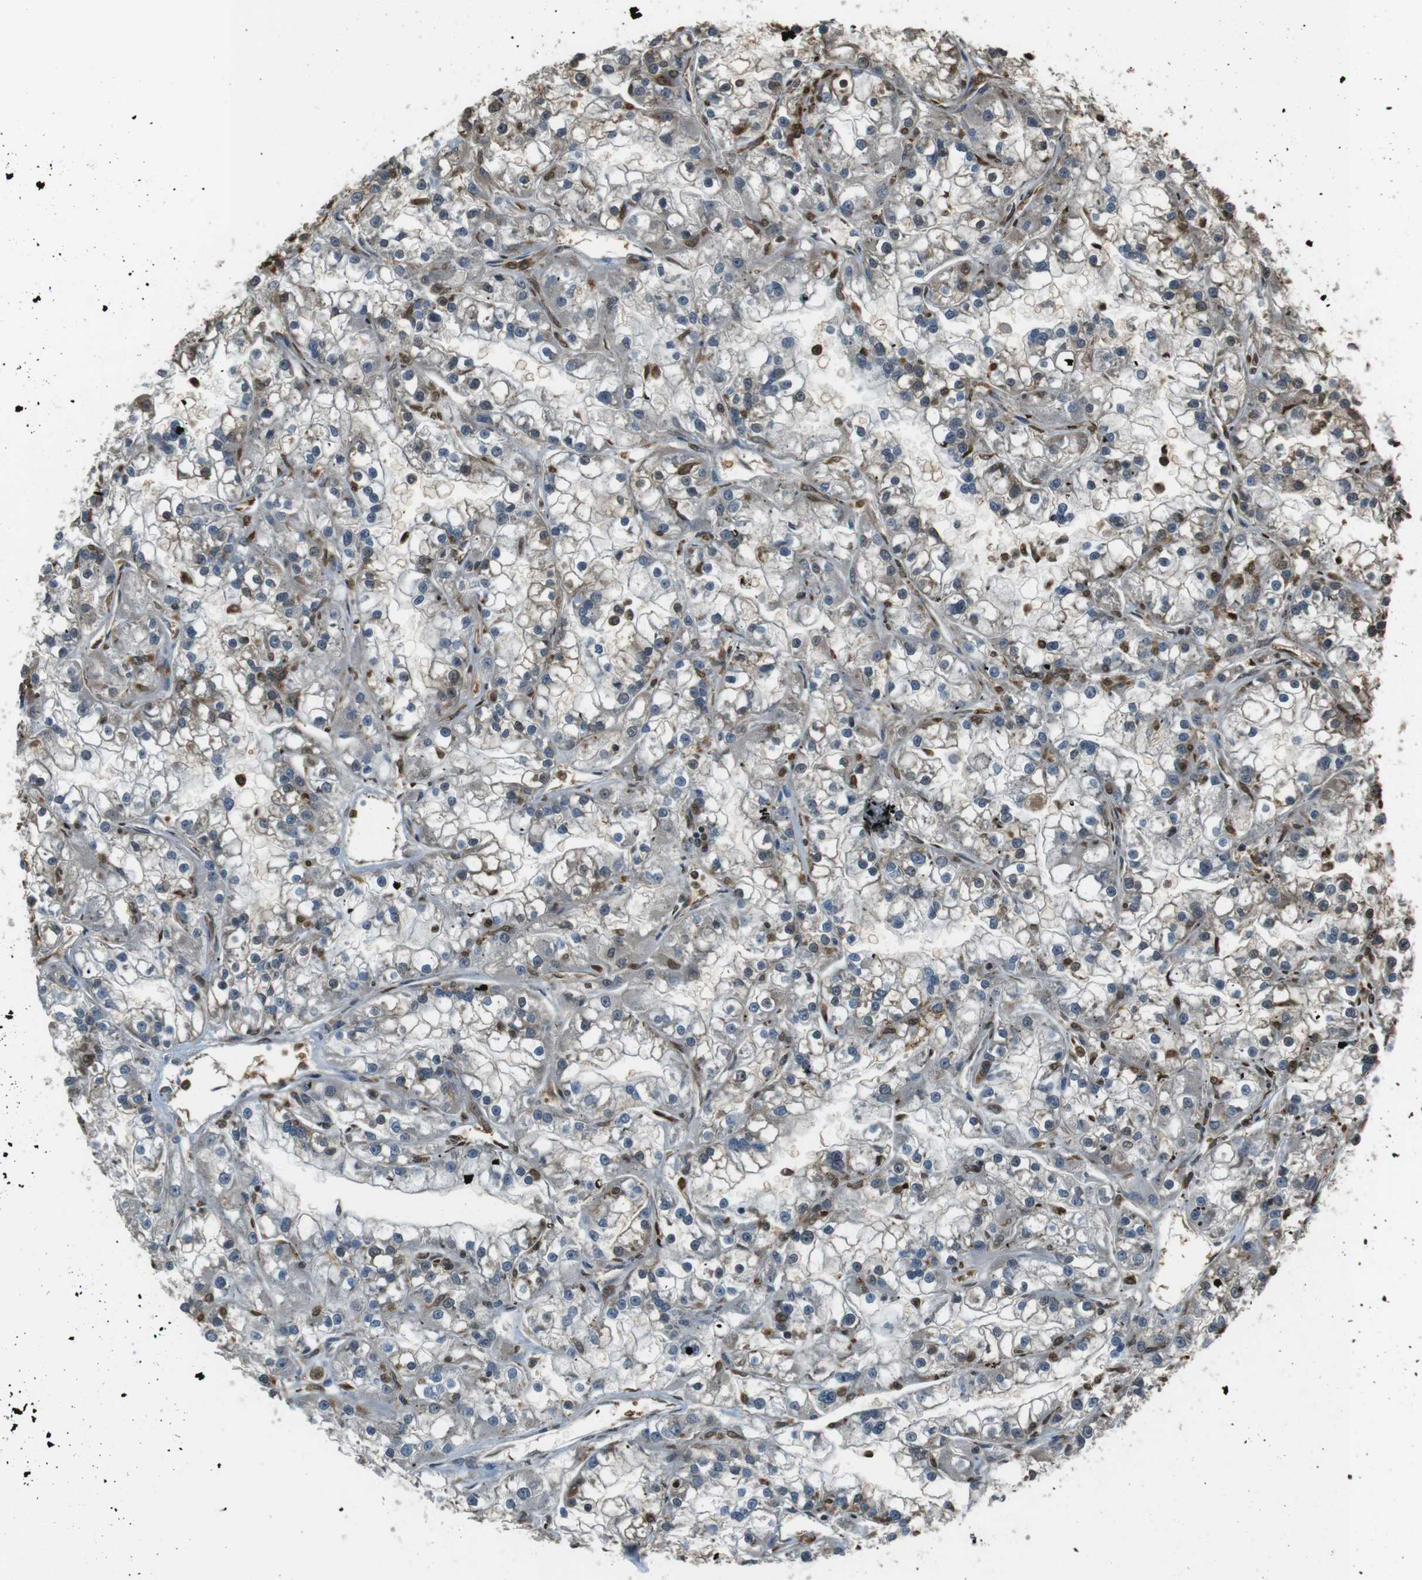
{"staining": {"intensity": "weak", "quantity": "25%-75%", "location": "cytoplasmic/membranous,nuclear"}, "tissue": "renal cancer", "cell_type": "Tumor cells", "image_type": "cancer", "snomed": [{"axis": "morphology", "description": "Adenocarcinoma, NOS"}, {"axis": "topography", "description": "Kidney"}], "caption": "Human renal cancer stained with a brown dye displays weak cytoplasmic/membranous and nuclear positive positivity in about 25%-75% of tumor cells.", "gene": "FCAR", "patient": {"sex": "female", "age": 52}}